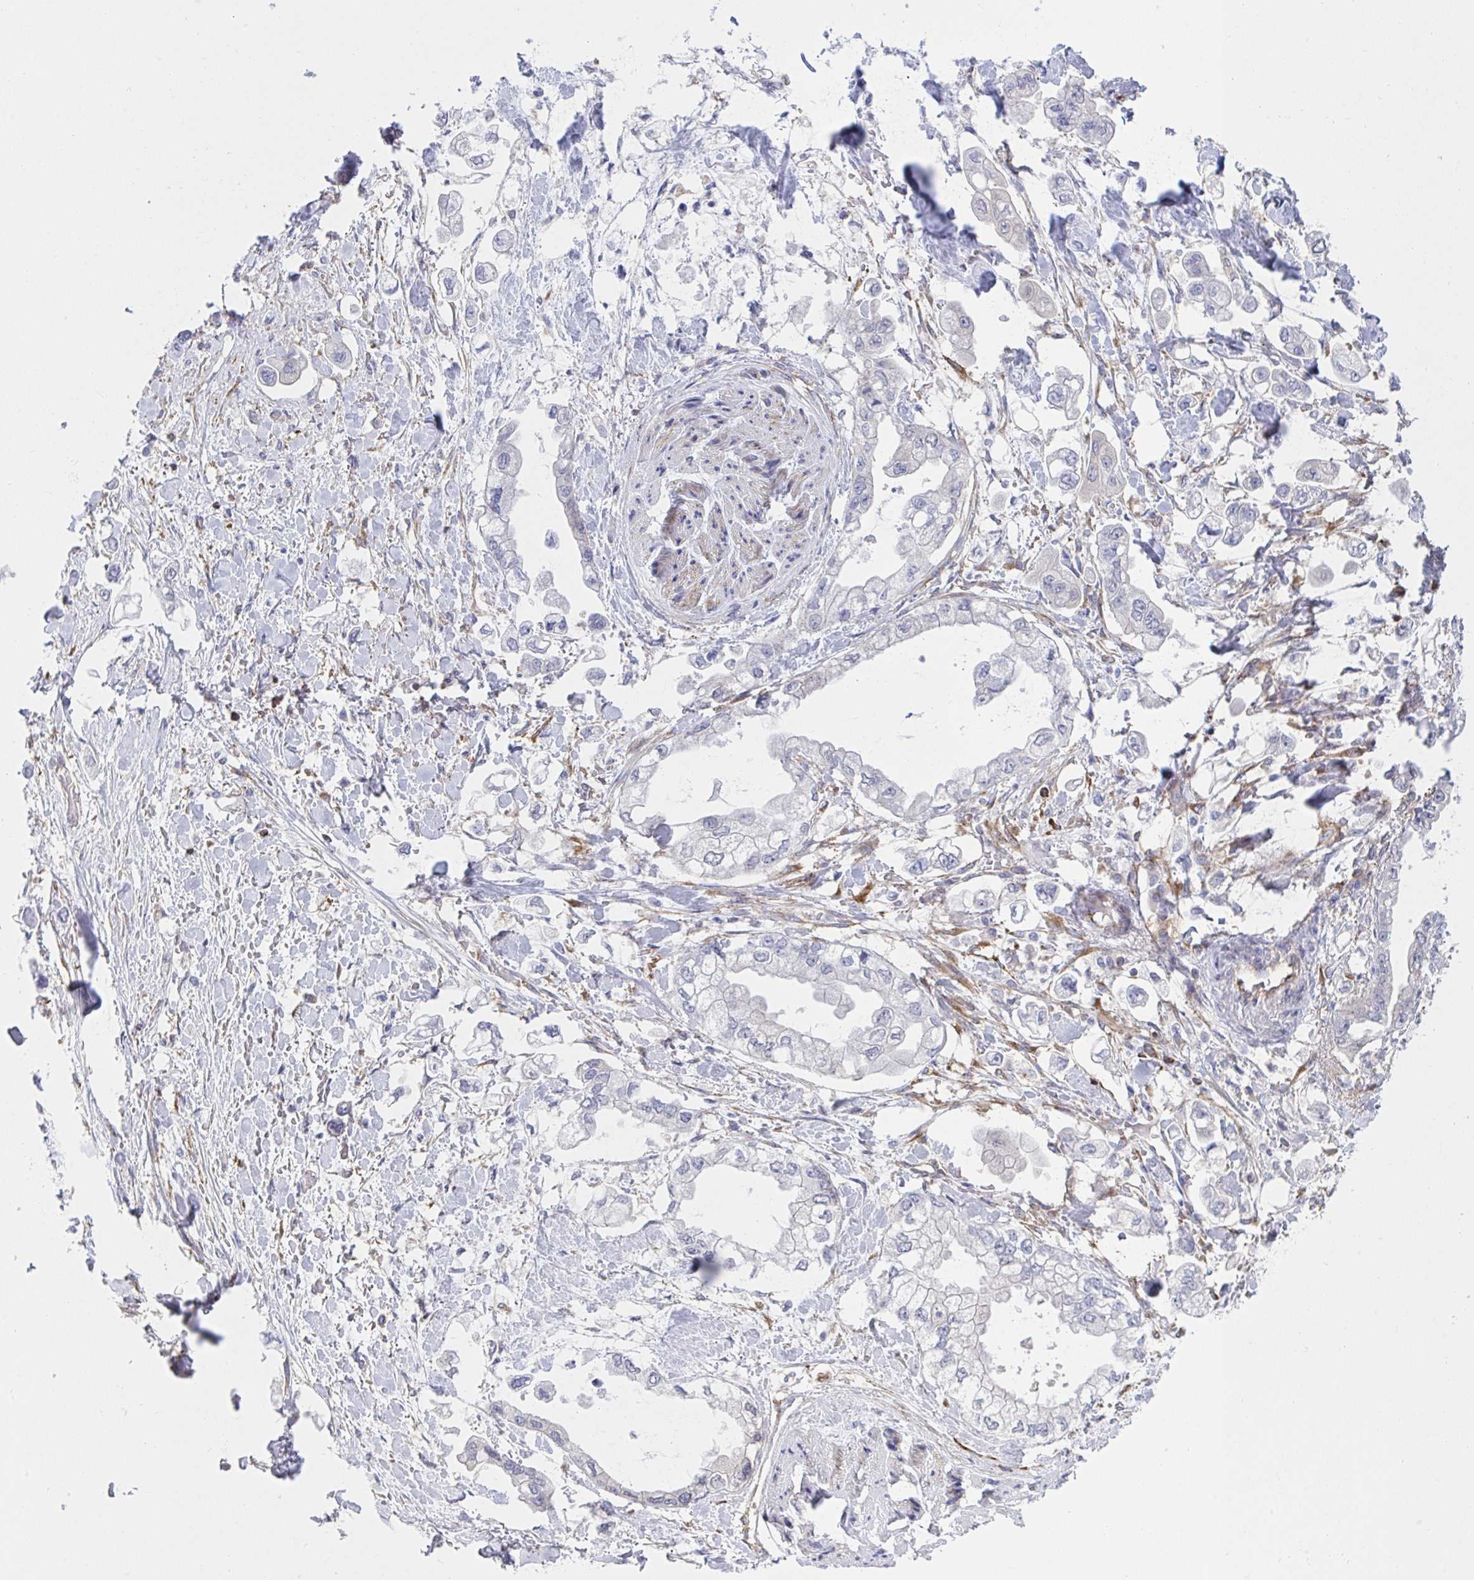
{"staining": {"intensity": "negative", "quantity": "none", "location": "none"}, "tissue": "stomach cancer", "cell_type": "Tumor cells", "image_type": "cancer", "snomed": [{"axis": "morphology", "description": "Adenocarcinoma, NOS"}, {"axis": "topography", "description": "Stomach"}], "caption": "Adenocarcinoma (stomach) was stained to show a protein in brown. There is no significant positivity in tumor cells.", "gene": "WNK1", "patient": {"sex": "male", "age": 62}}